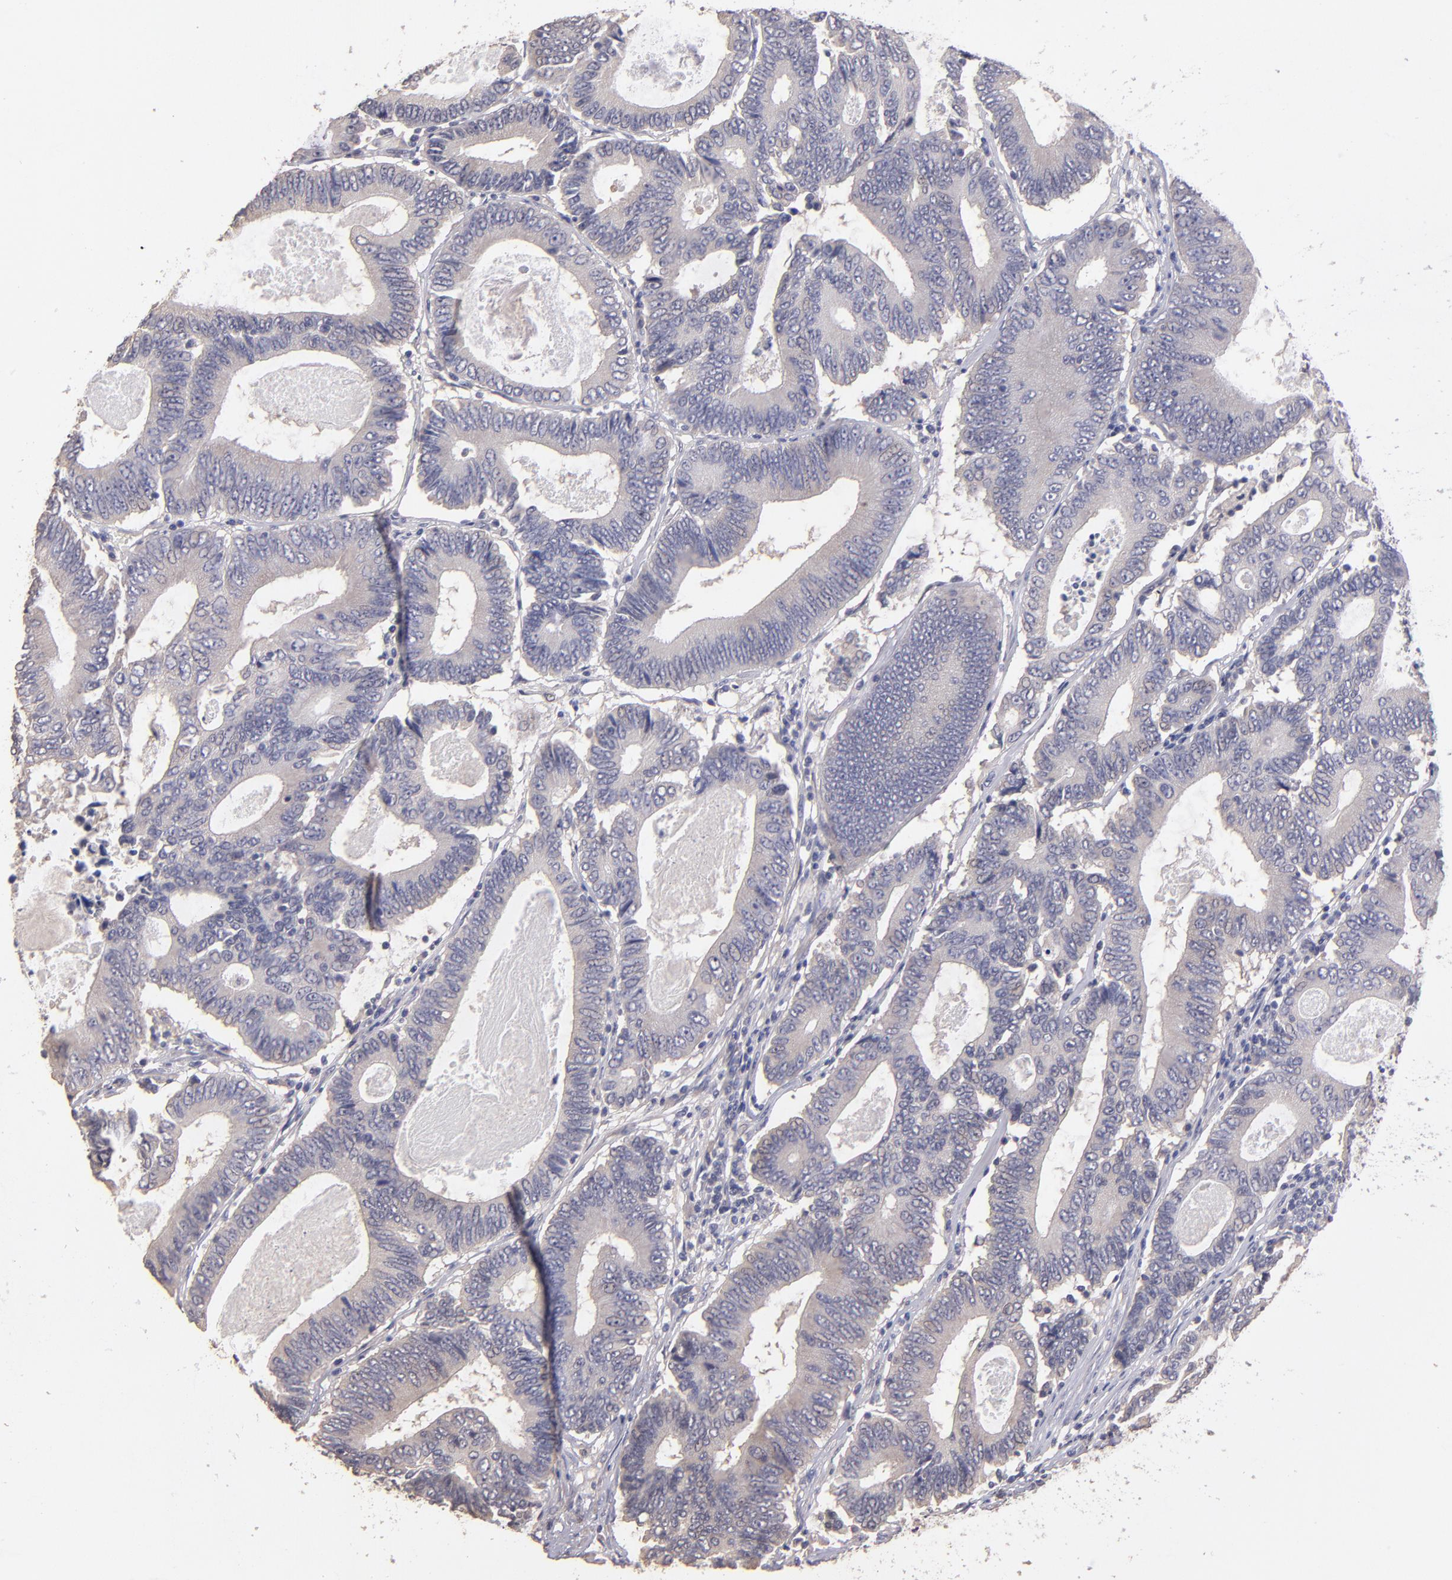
{"staining": {"intensity": "weak", "quantity": "<25%", "location": "cytoplasmic/membranous"}, "tissue": "colorectal cancer", "cell_type": "Tumor cells", "image_type": "cancer", "snomed": [{"axis": "morphology", "description": "Adenocarcinoma, NOS"}, {"axis": "topography", "description": "Colon"}], "caption": "High power microscopy histopathology image of an immunohistochemistry histopathology image of colorectal cancer (adenocarcinoma), revealing no significant staining in tumor cells.", "gene": "GNAZ", "patient": {"sex": "female", "age": 78}}